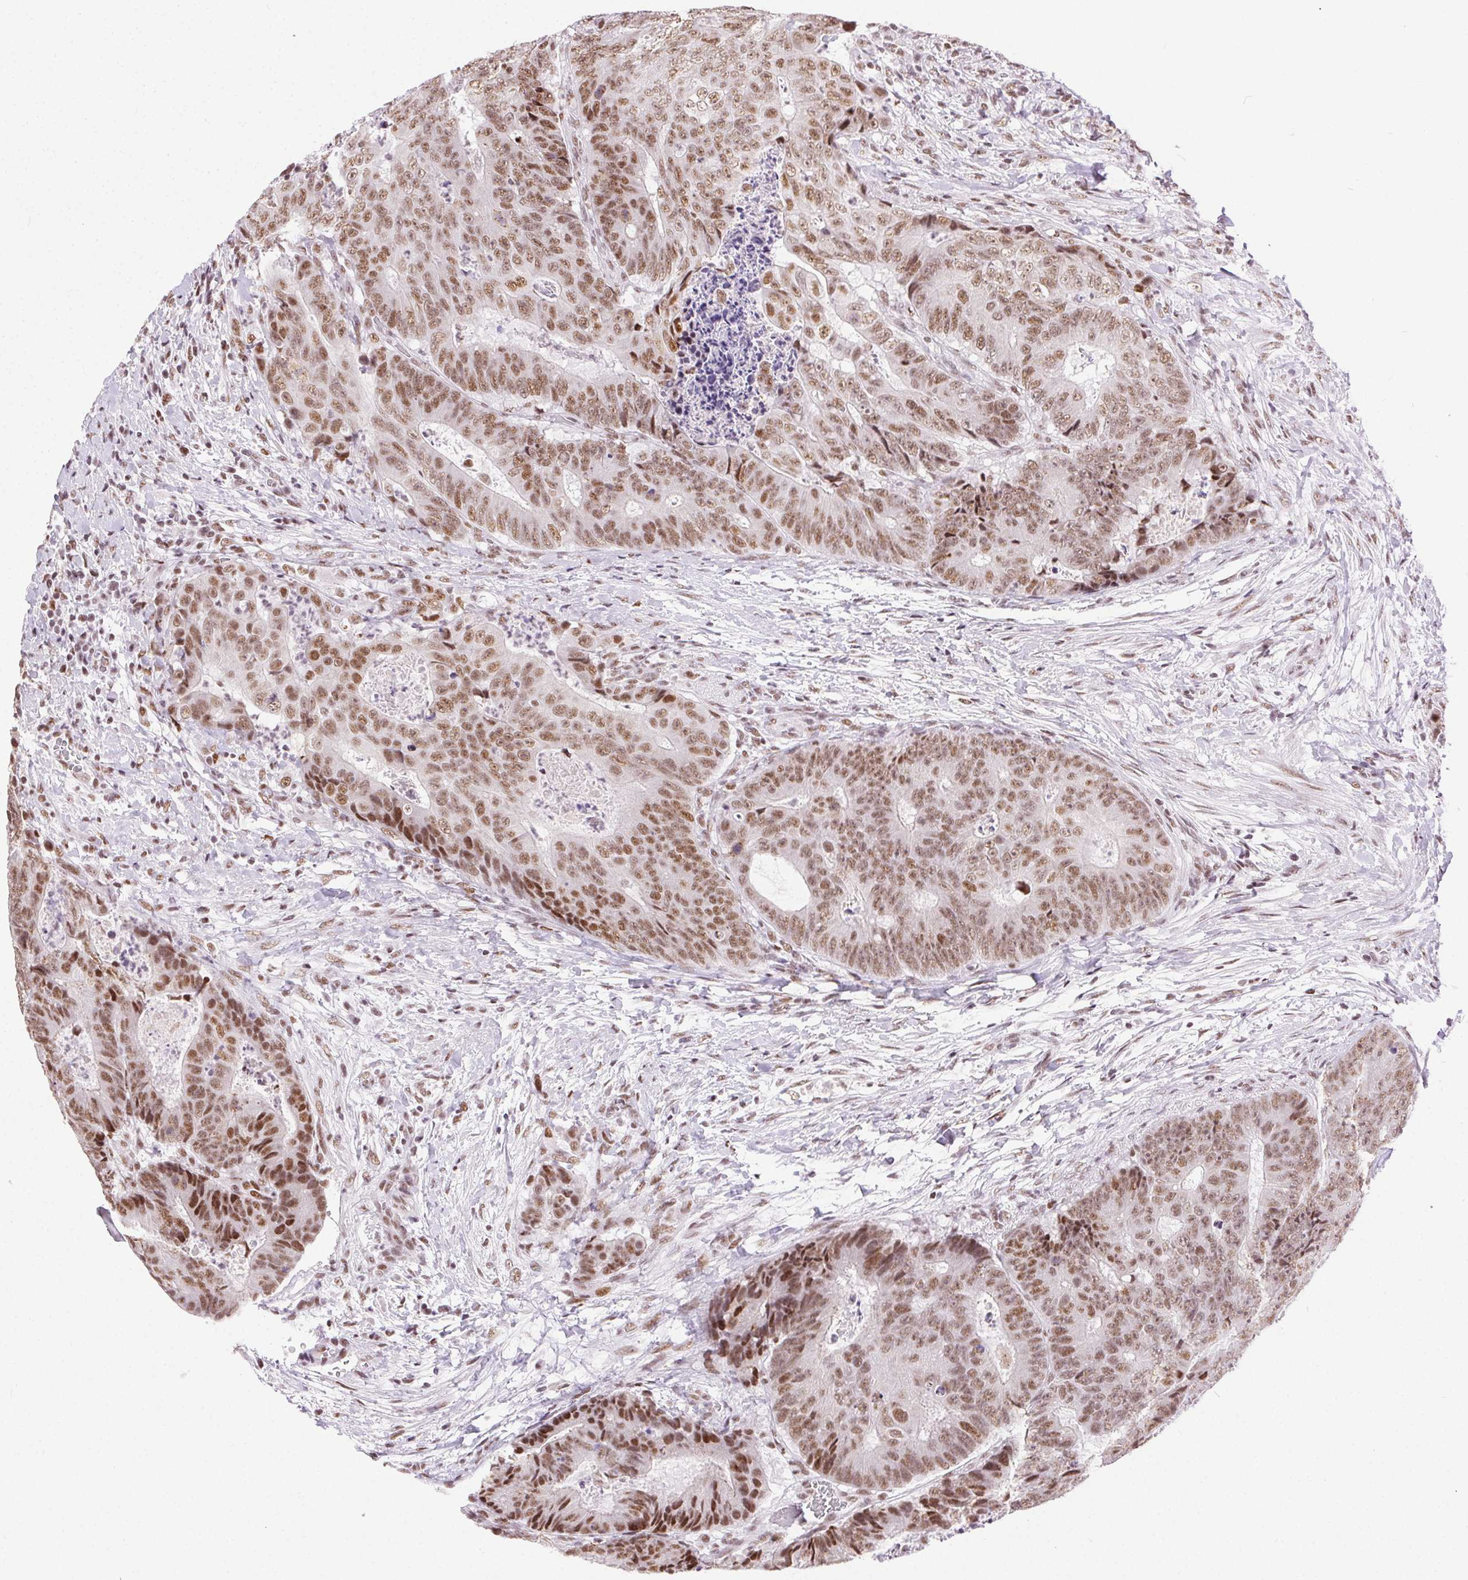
{"staining": {"intensity": "moderate", "quantity": ">75%", "location": "nuclear"}, "tissue": "colorectal cancer", "cell_type": "Tumor cells", "image_type": "cancer", "snomed": [{"axis": "morphology", "description": "Adenocarcinoma, NOS"}, {"axis": "topography", "description": "Colon"}], "caption": "Immunohistochemistry (IHC) (DAB) staining of colorectal cancer shows moderate nuclear protein expression in about >75% of tumor cells.", "gene": "TRA2B", "patient": {"sex": "female", "age": 48}}